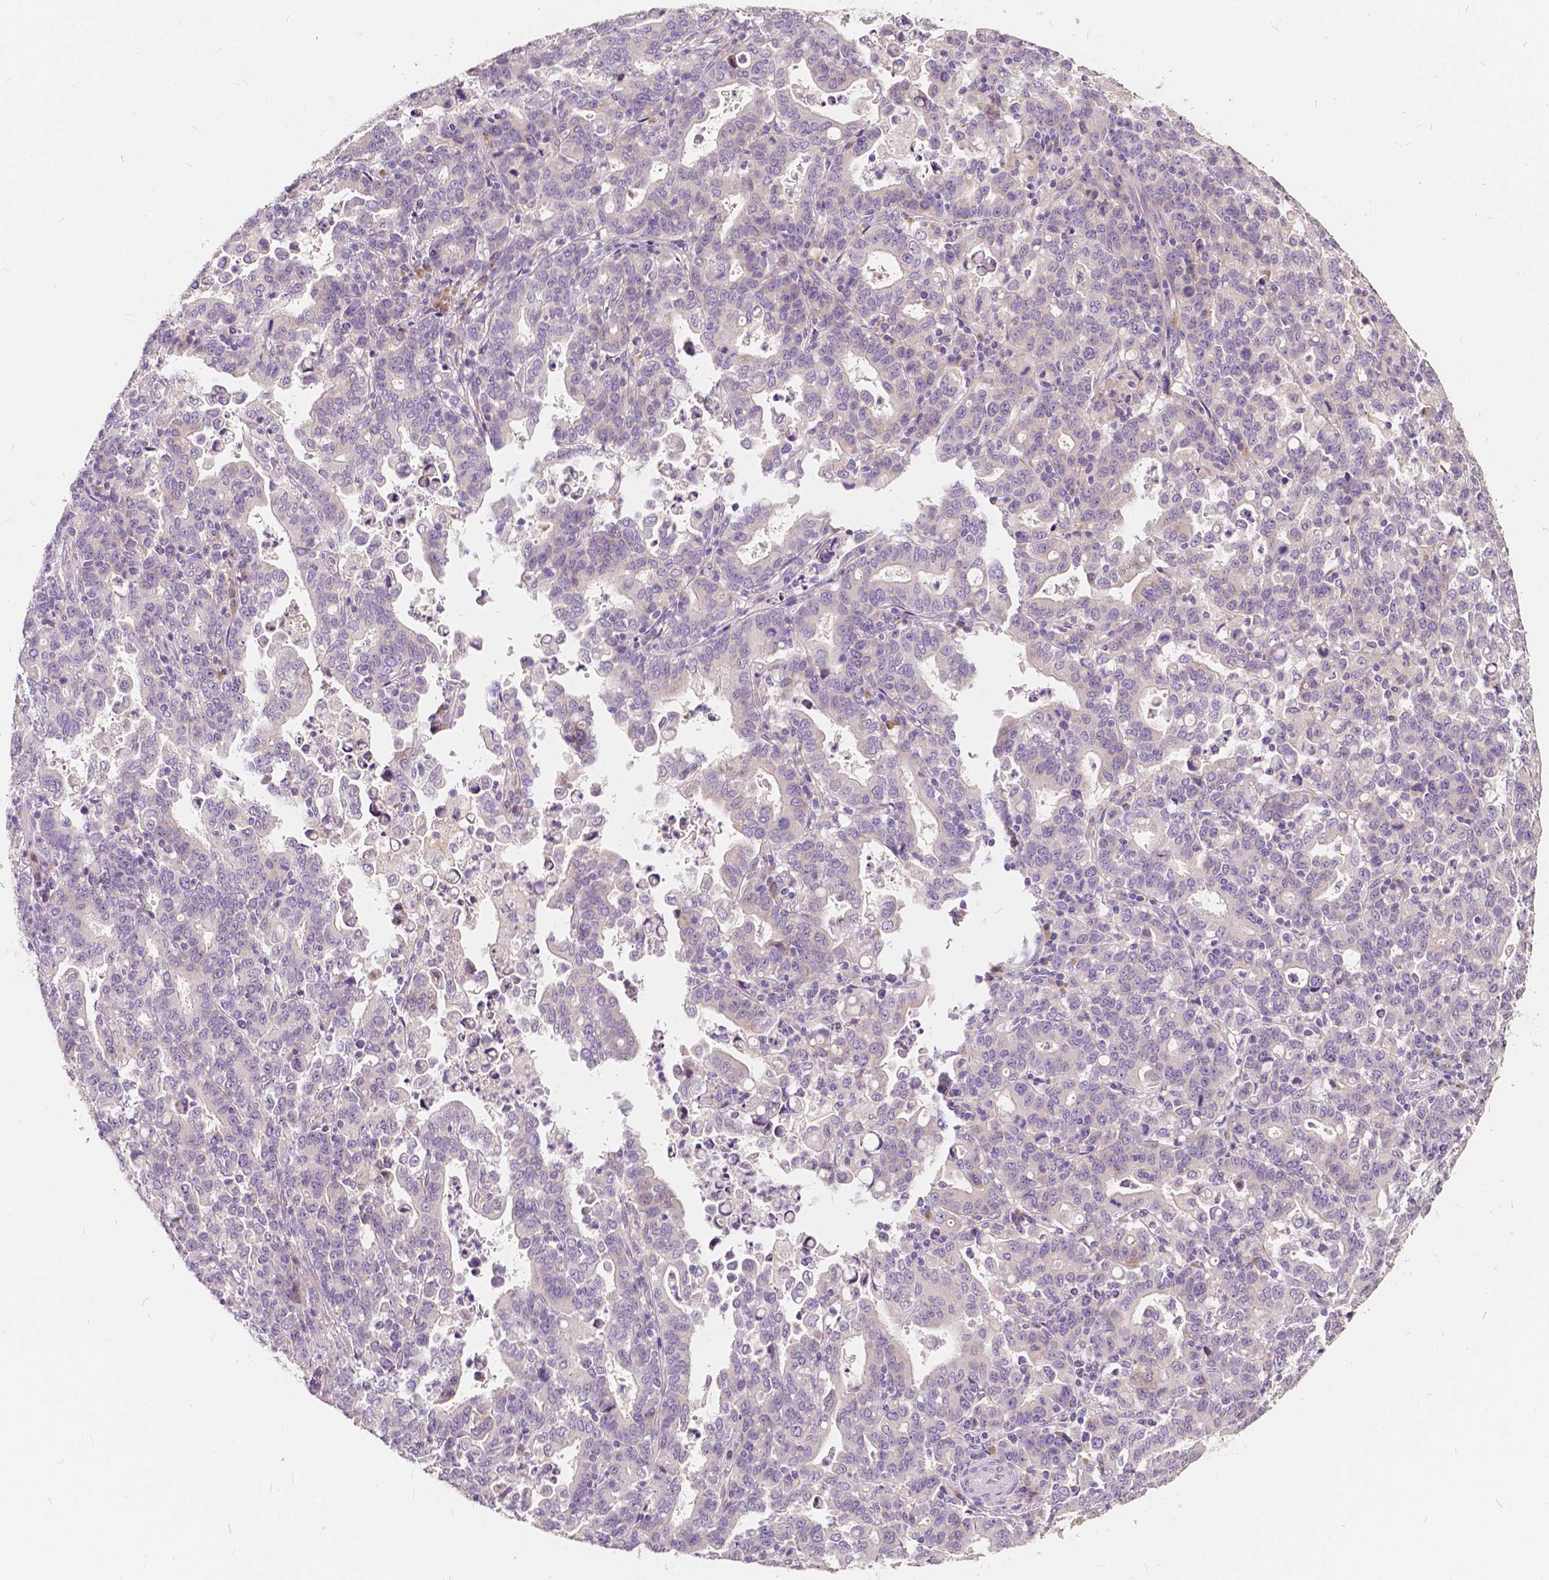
{"staining": {"intensity": "negative", "quantity": "none", "location": "none"}, "tissue": "stomach cancer", "cell_type": "Tumor cells", "image_type": "cancer", "snomed": [{"axis": "morphology", "description": "Adenocarcinoma, NOS"}, {"axis": "topography", "description": "Stomach"}], "caption": "IHC of stomach cancer (adenocarcinoma) displays no expression in tumor cells.", "gene": "SLC7A8", "patient": {"sex": "male", "age": 82}}